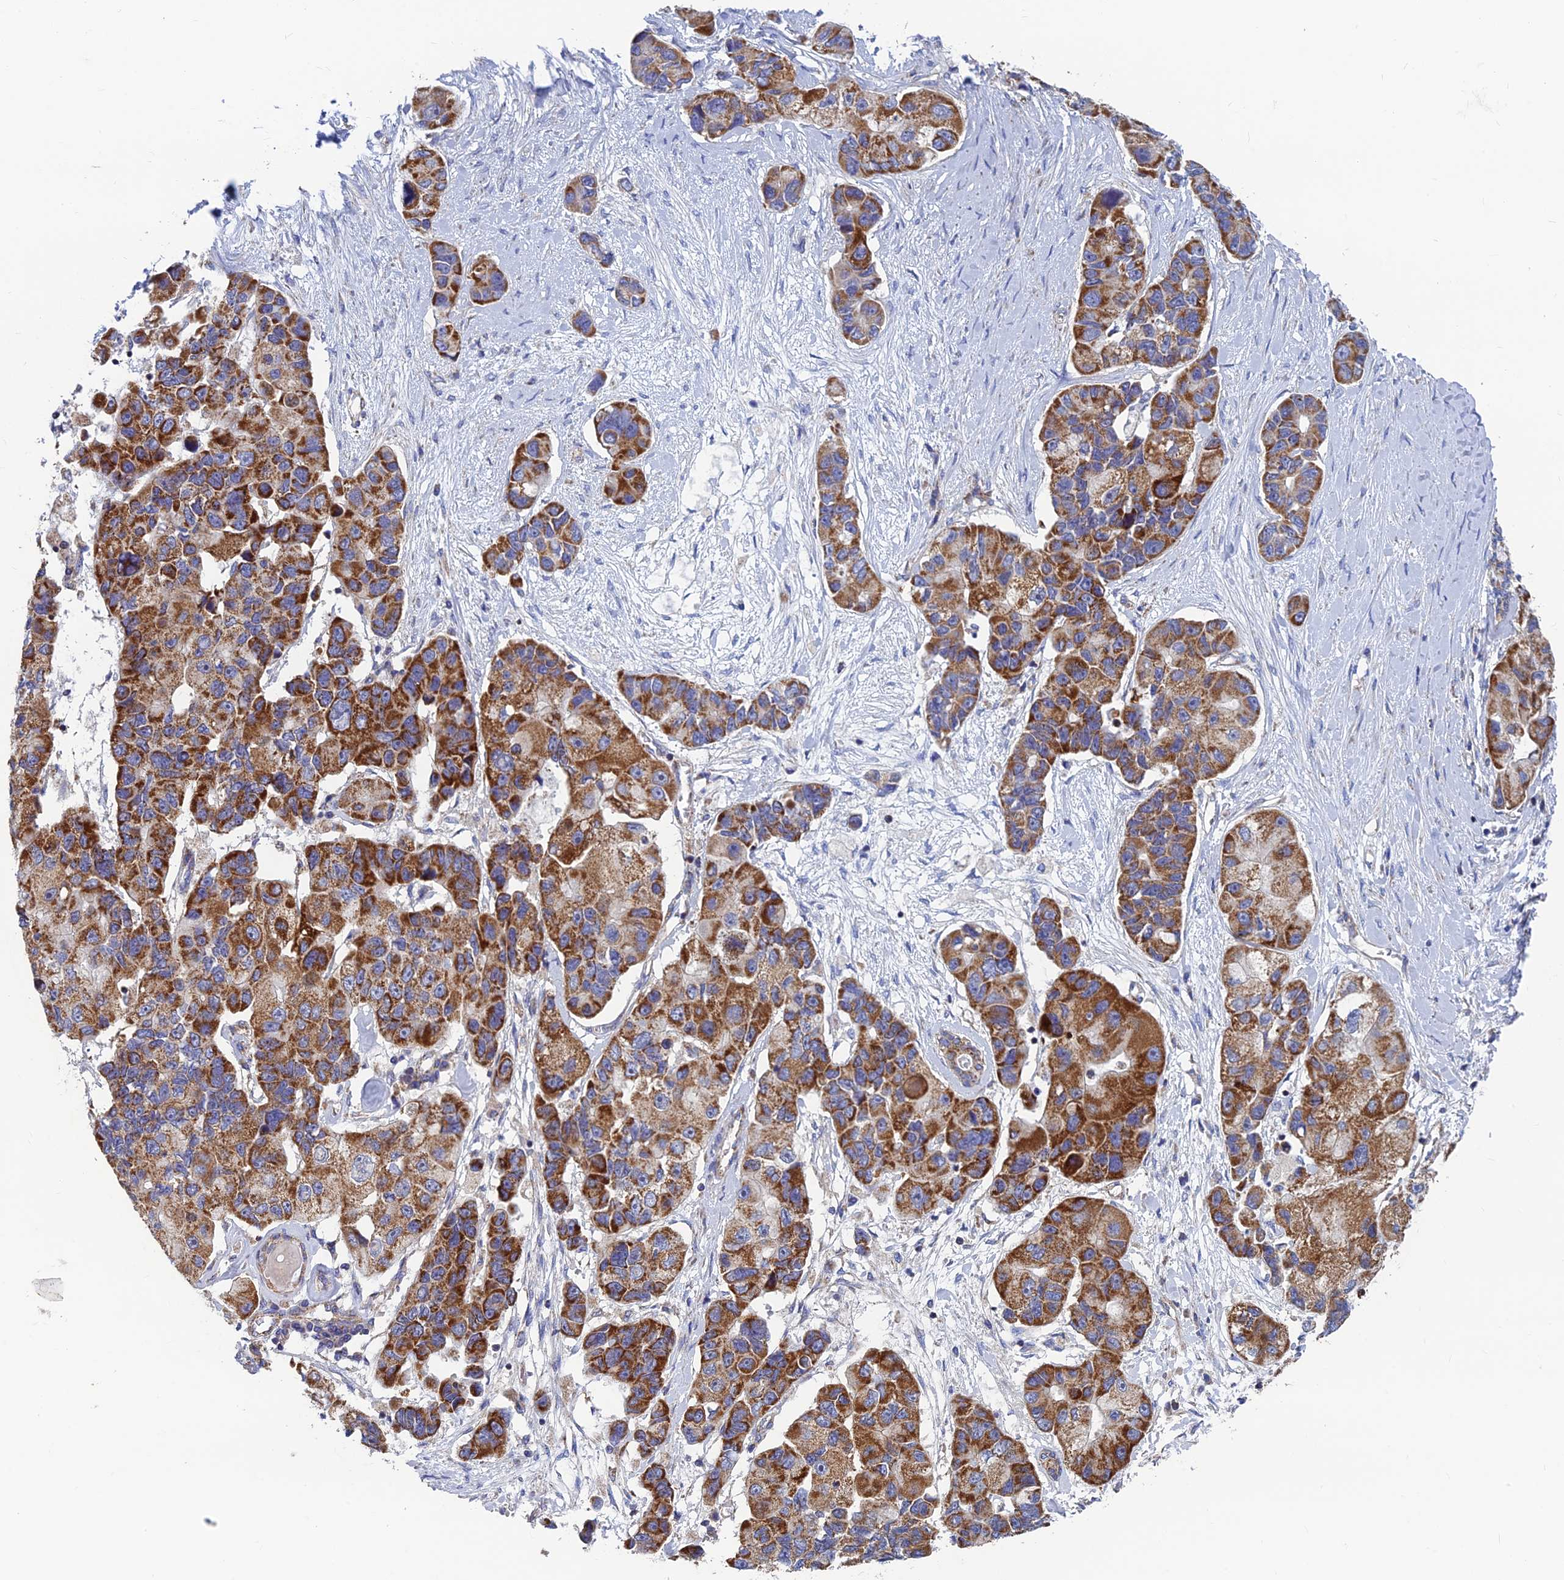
{"staining": {"intensity": "strong", "quantity": ">75%", "location": "cytoplasmic/membranous"}, "tissue": "lung cancer", "cell_type": "Tumor cells", "image_type": "cancer", "snomed": [{"axis": "morphology", "description": "Adenocarcinoma, NOS"}, {"axis": "topography", "description": "Lung"}], "caption": "Lung cancer was stained to show a protein in brown. There is high levels of strong cytoplasmic/membranous expression in approximately >75% of tumor cells.", "gene": "MRPS9", "patient": {"sex": "female", "age": 54}}